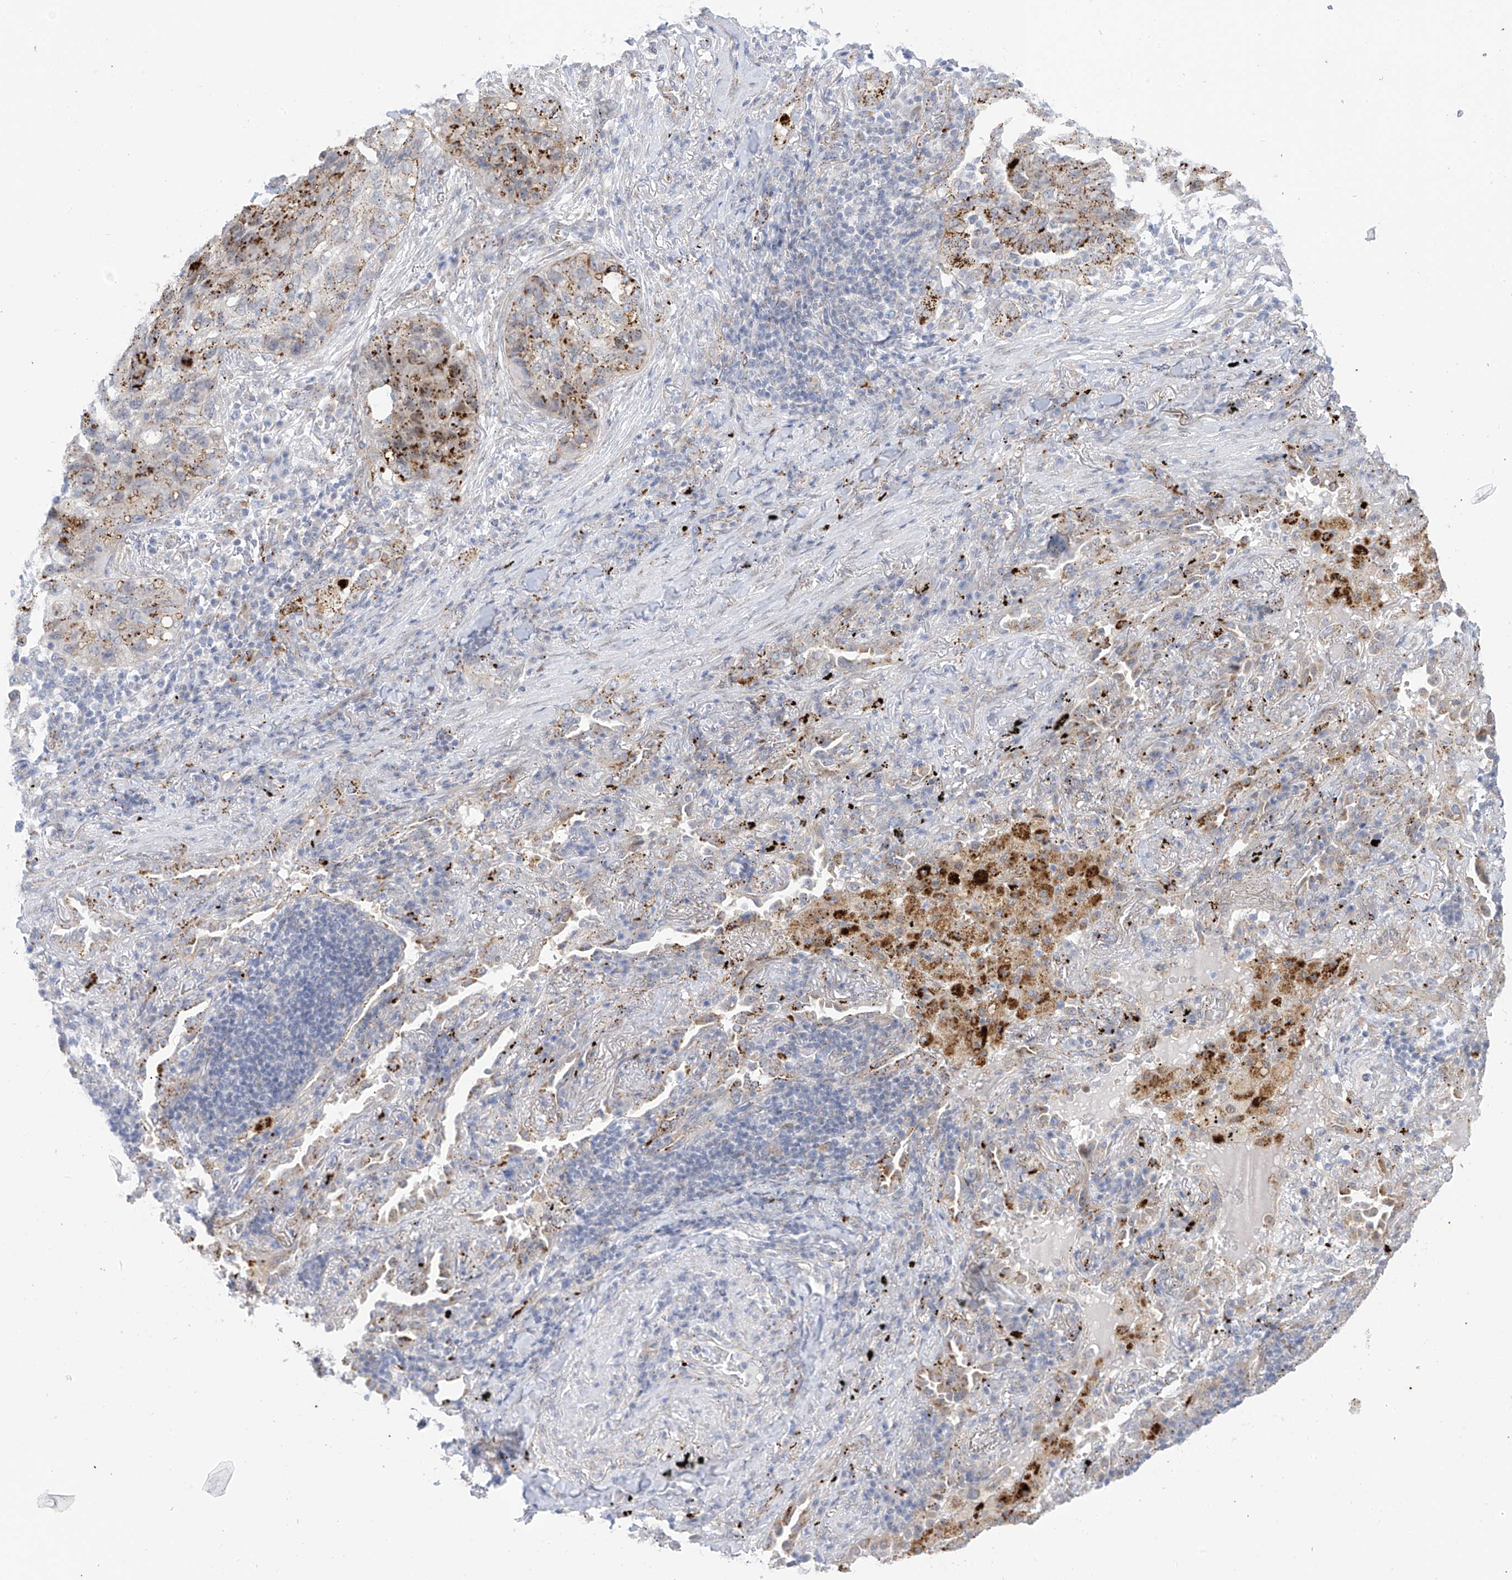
{"staining": {"intensity": "moderate", "quantity": "25%-75%", "location": "cytoplasmic/membranous"}, "tissue": "lung cancer", "cell_type": "Tumor cells", "image_type": "cancer", "snomed": [{"axis": "morphology", "description": "Squamous cell carcinoma, NOS"}, {"axis": "topography", "description": "Lung"}], "caption": "Human lung squamous cell carcinoma stained with a protein marker reveals moderate staining in tumor cells.", "gene": "PSPH", "patient": {"sex": "female", "age": 63}}